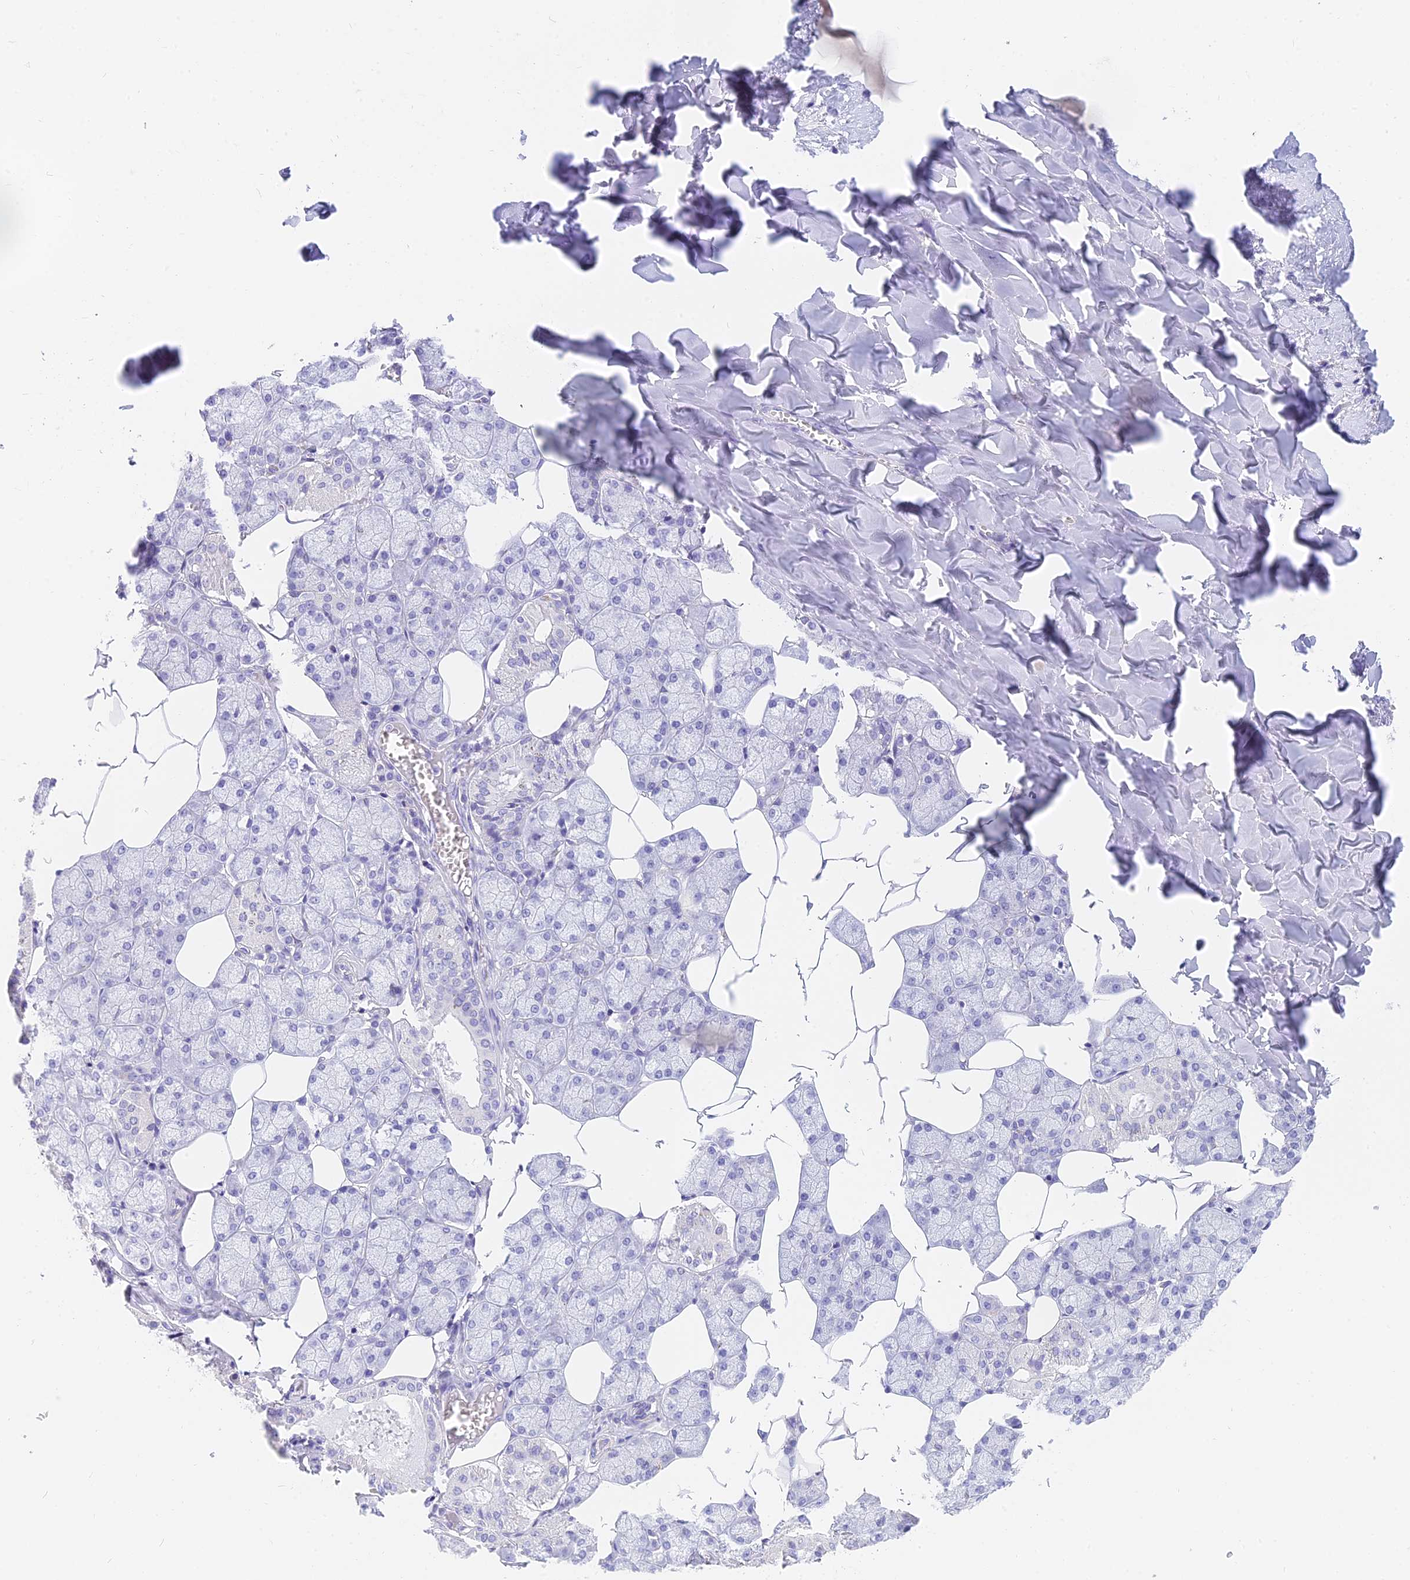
{"staining": {"intensity": "negative", "quantity": "none", "location": "none"}, "tissue": "salivary gland", "cell_type": "Glandular cells", "image_type": "normal", "snomed": [{"axis": "morphology", "description": "Normal tissue, NOS"}, {"axis": "topography", "description": "Salivary gland"}], "caption": "Immunohistochemistry of unremarkable salivary gland shows no expression in glandular cells.", "gene": "SLC36A2", "patient": {"sex": "male", "age": 62}}